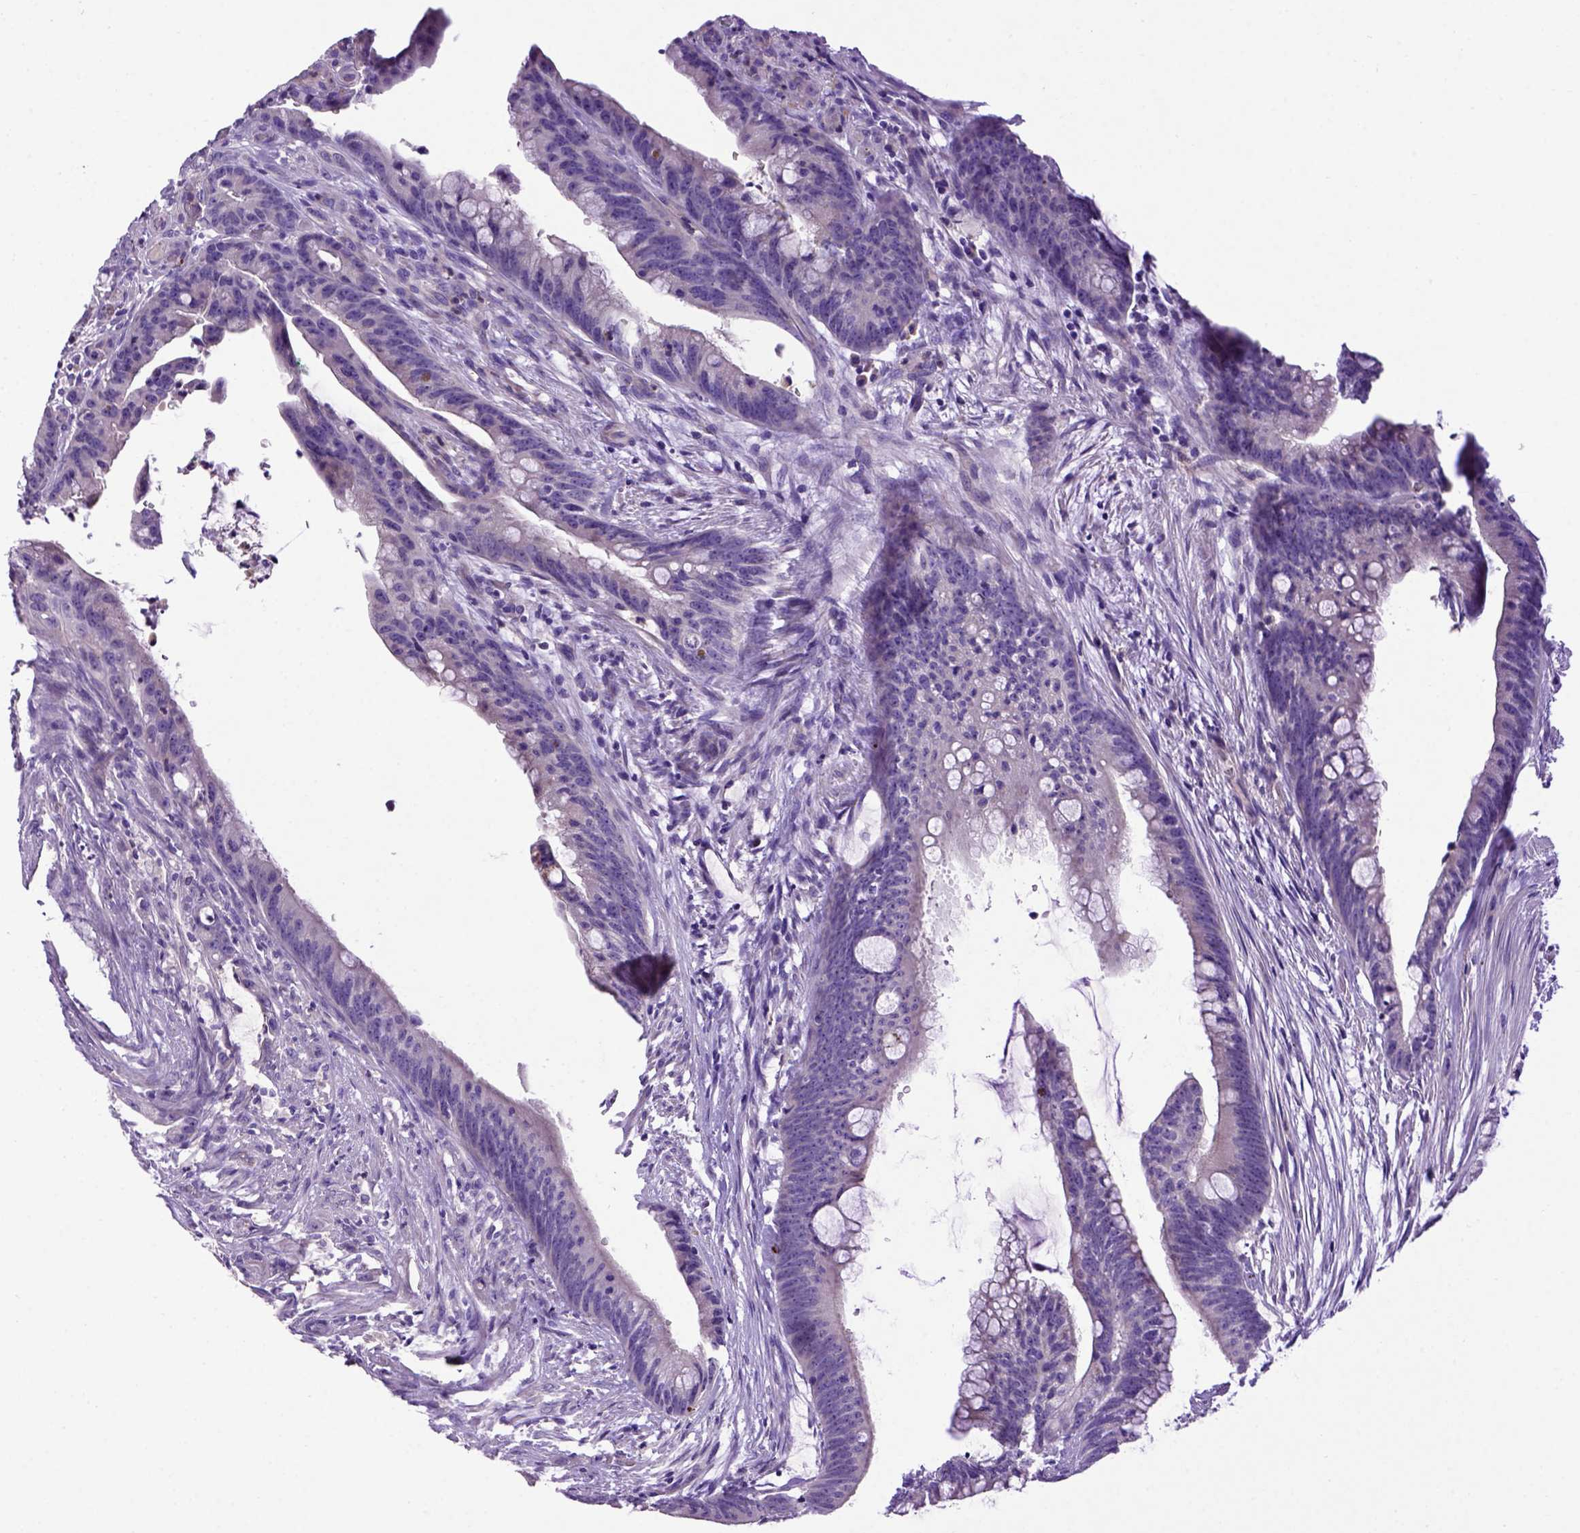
{"staining": {"intensity": "negative", "quantity": "none", "location": "none"}, "tissue": "colorectal cancer", "cell_type": "Tumor cells", "image_type": "cancer", "snomed": [{"axis": "morphology", "description": "Adenocarcinoma, NOS"}, {"axis": "topography", "description": "Colon"}], "caption": "Protein analysis of colorectal cancer (adenocarcinoma) reveals no significant expression in tumor cells.", "gene": "ADAM12", "patient": {"sex": "male", "age": 62}}